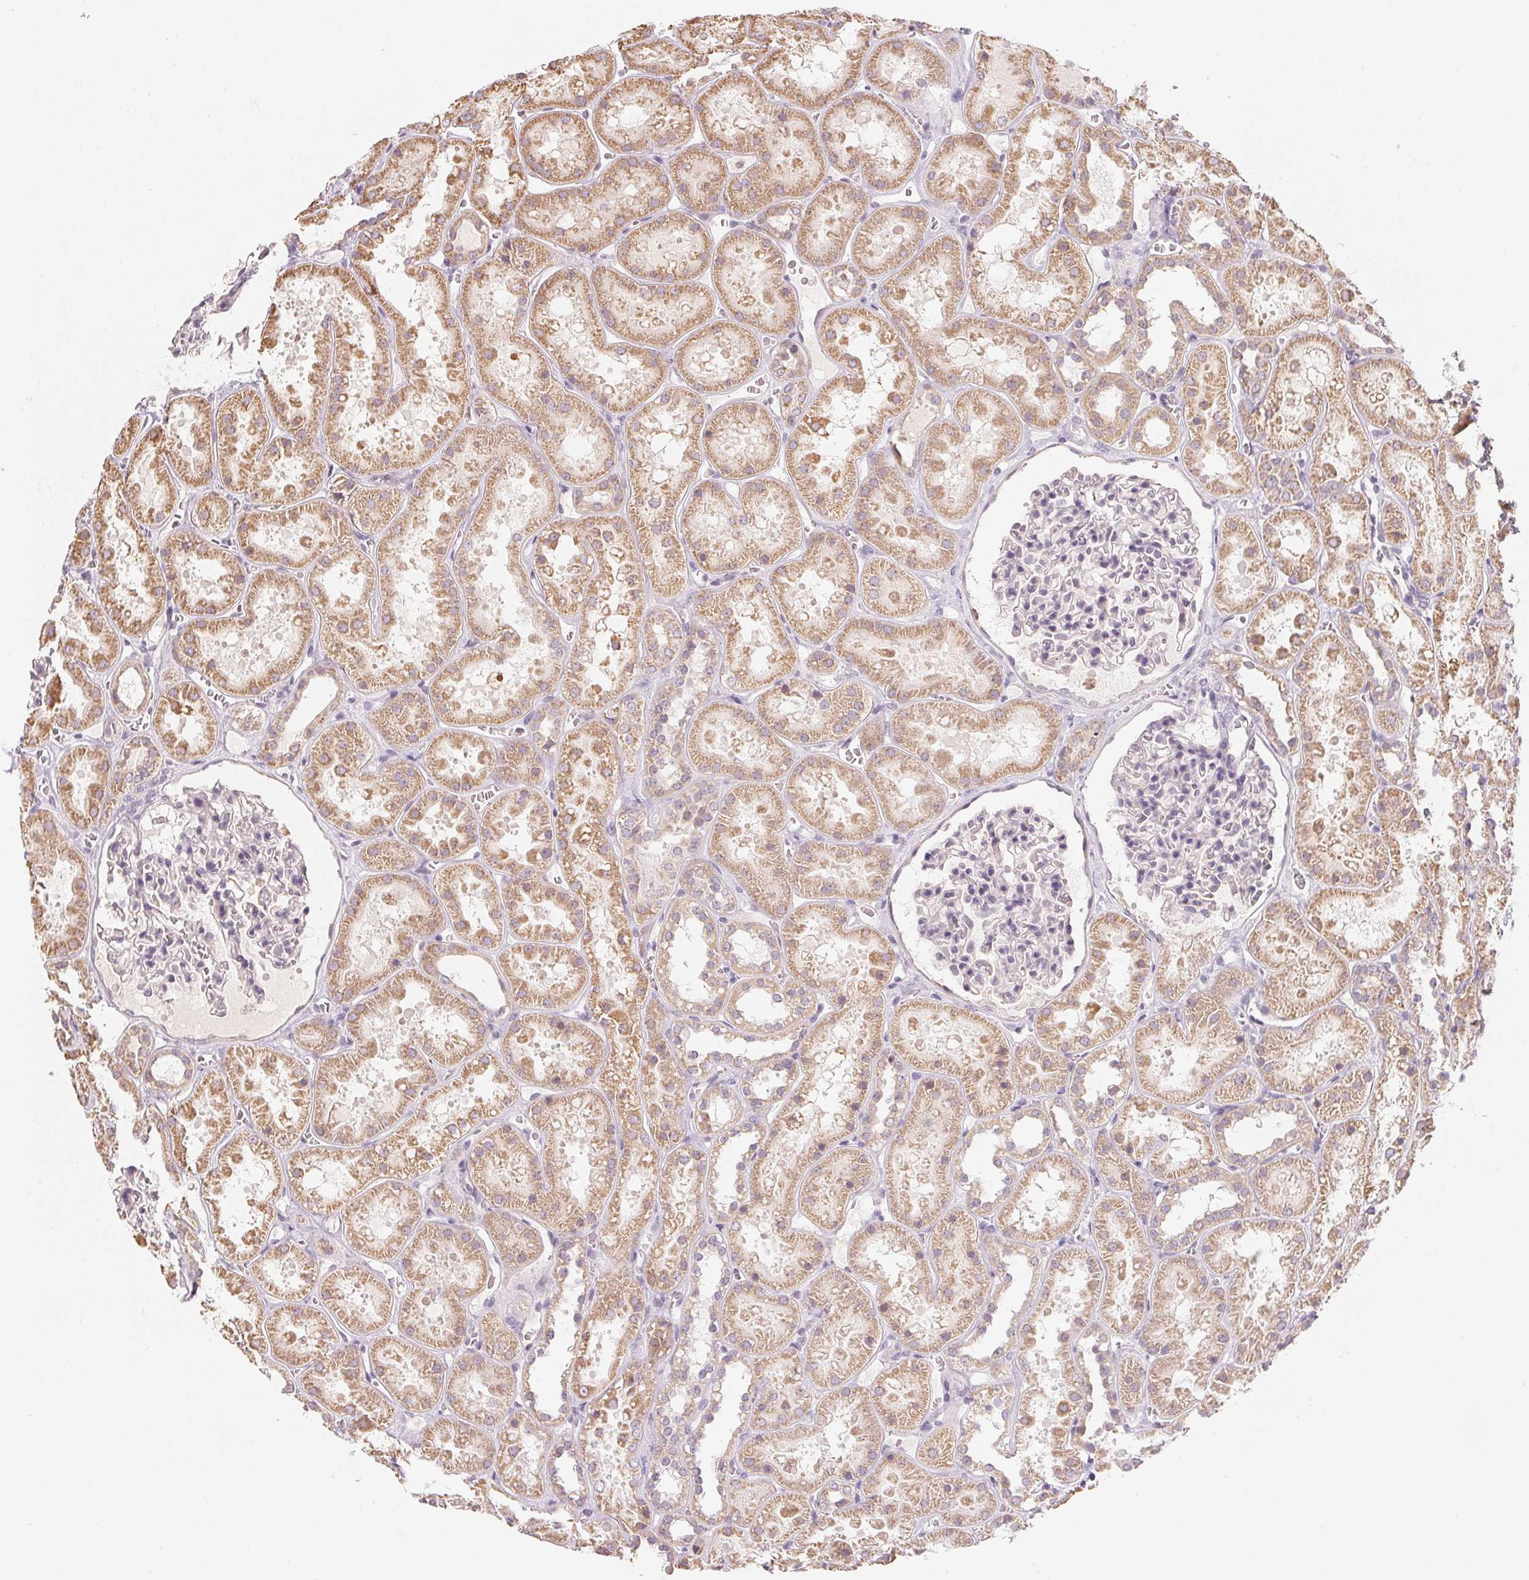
{"staining": {"intensity": "negative", "quantity": "none", "location": "none"}, "tissue": "kidney", "cell_type": "Cells in glomeruli", "image_type": "normal", "snomed": [{"axis": "morphology", "description": "Normal tissue, NOS"}, {"axis": "topography", "description": "Kidney"}], "caption": "Human kidney stained for a protein using IHC shows no staining in cells in glomeruli.", "gene": "ANKRD31", "patient": {"sex": "female", "age": 41}}